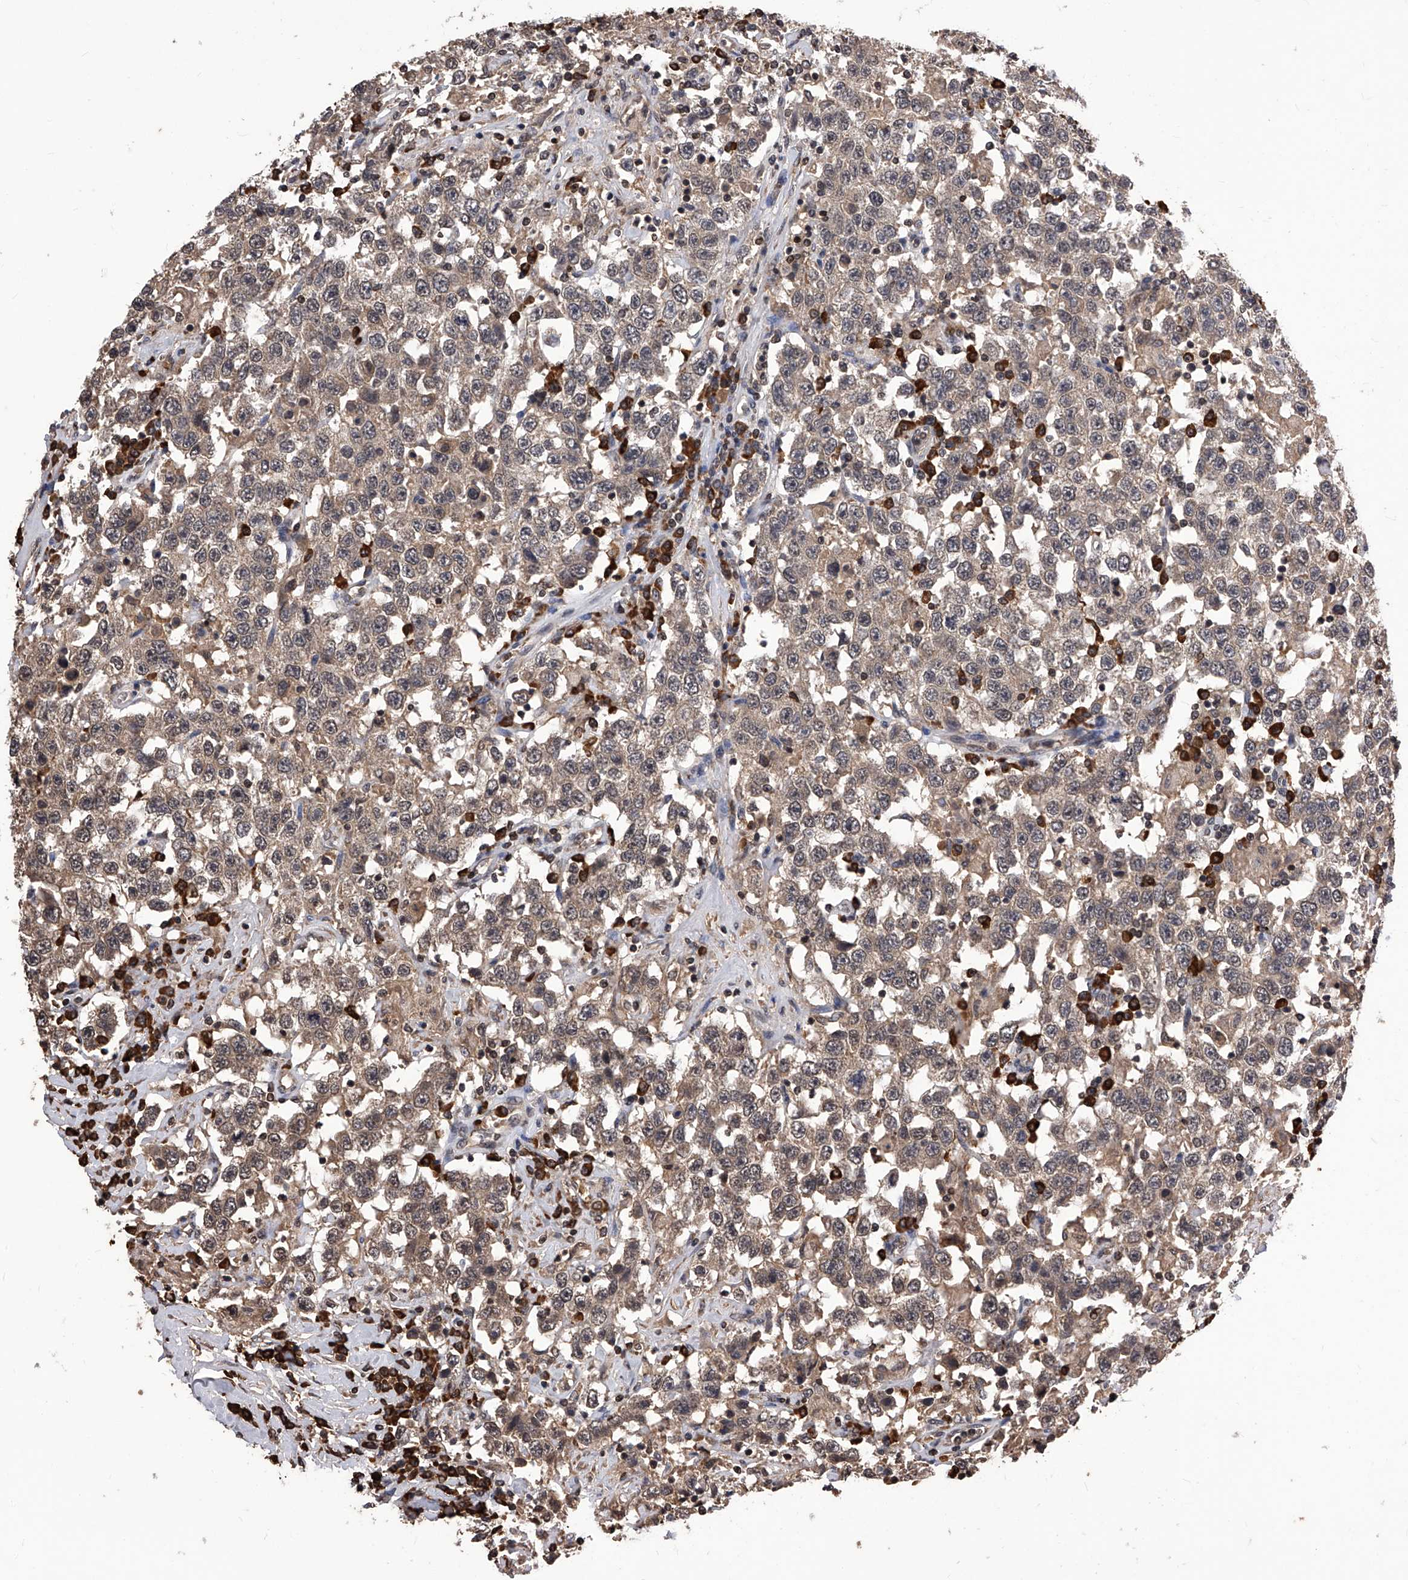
{"staining": {"intensity": "weak", "quantity": ">75%", "location": "cytoplasmic/membranous"}, "tissue": "testis cancer", "cell_type": "Tumor cells", "image_type": "cancer", "snomed": [{"axis": "morphology", "description": "Seminoma, NOS"}, {"axis": "topography", "description": "Testis"}], "caption": "Weak cytoplasmic/membranous protein expression is appreciated in about >75% of tumor cells in testis seminoma. (DAB IHC, brown staining for protein, blue staining for nuclei).", "gene": "ID1", "patient": {"sex": "male", "age": 41}}